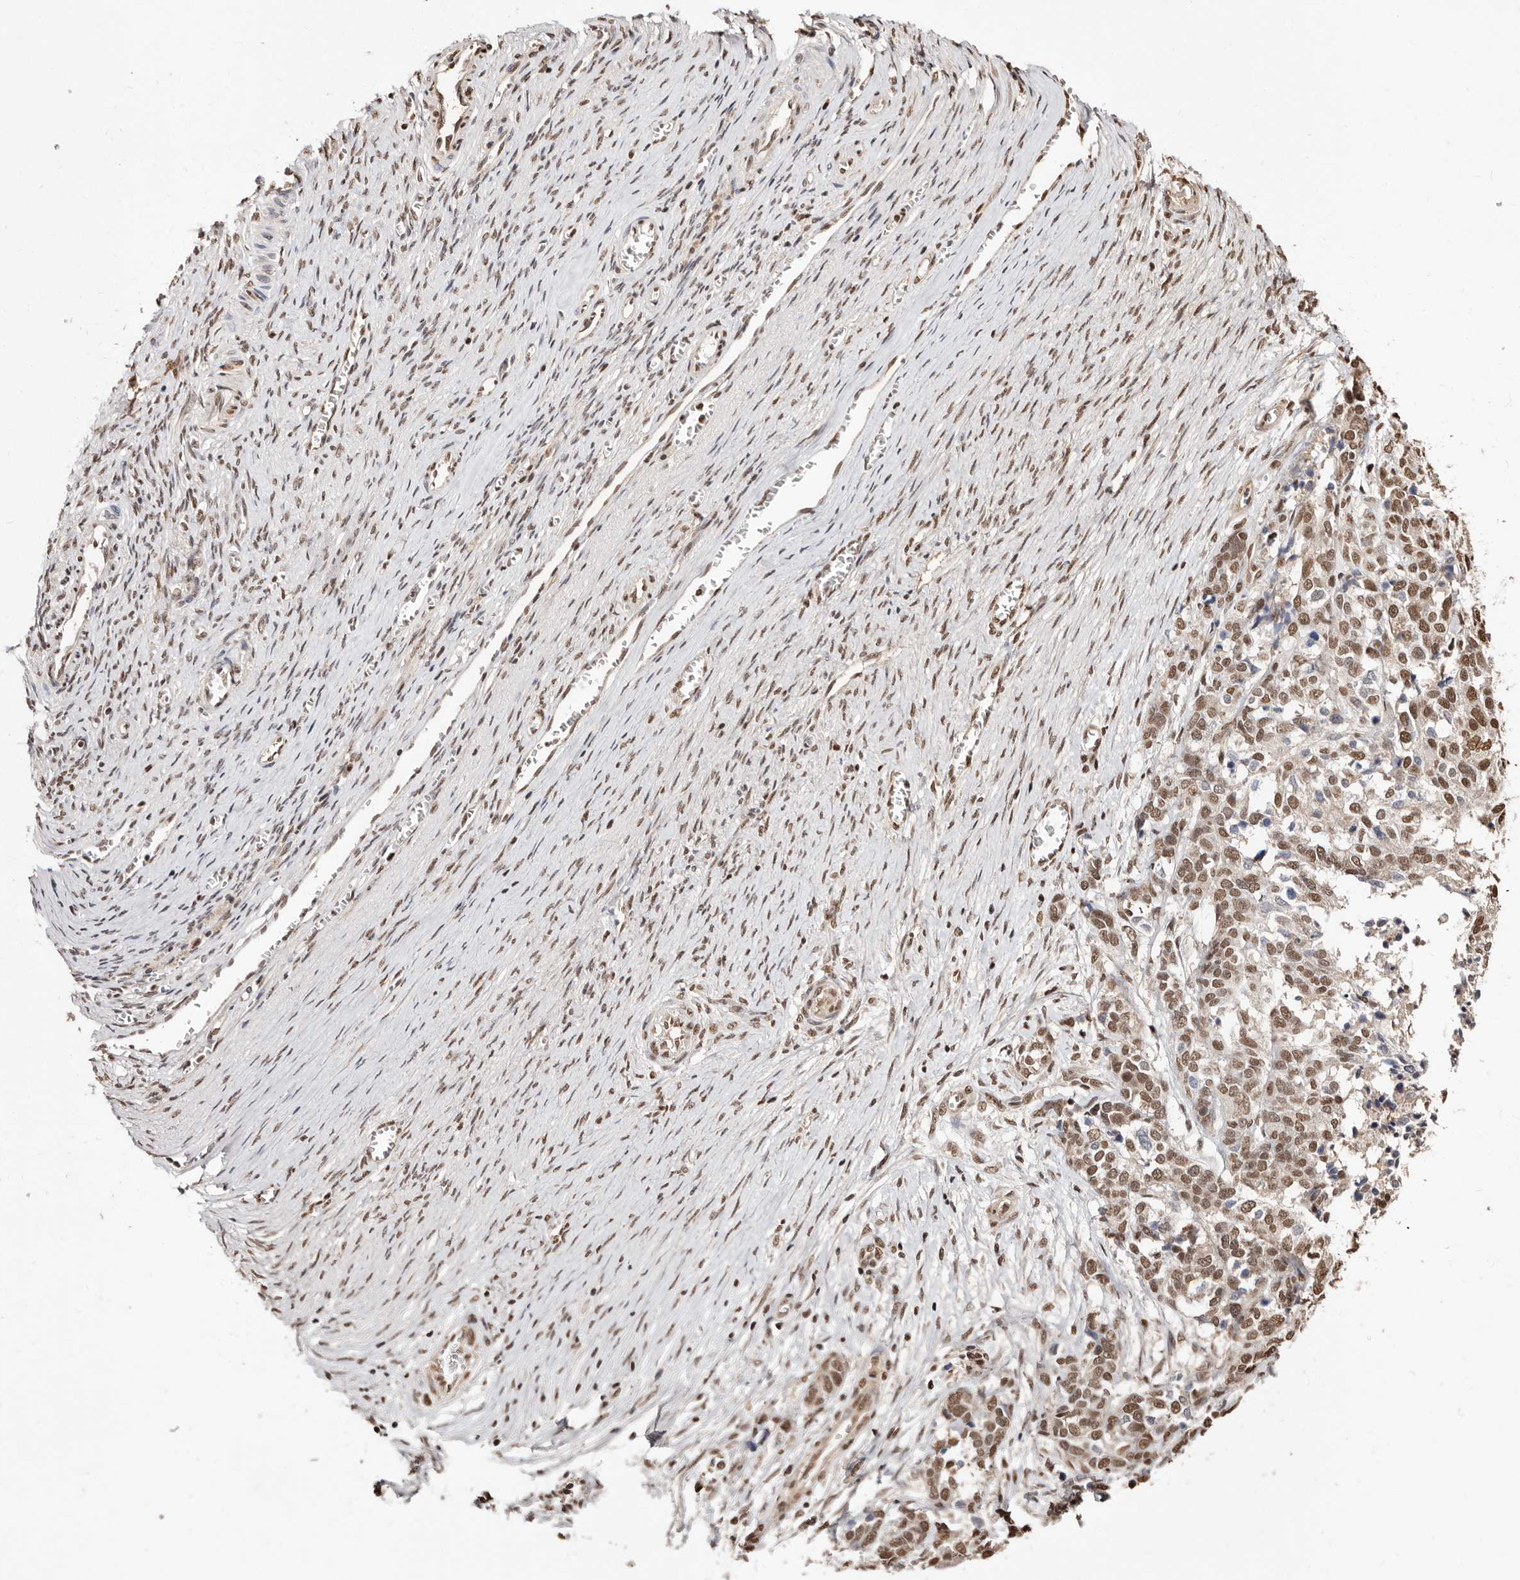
{"staining": {"intensity": "moderate", "quantity": ">75%", "location": "nuclear"}, "tissue": "ovarian cancer", "cell_type": "Tumor cells", "image_type": "cancer", "snomed": [{"axis": "morphology", "description": "Cystadenocarcinoma, serous, NOS"}, {"axis": "topography", "description": "Ovary"}], "caption": "This micrograph shows immunohistochemistry (IHC) staining of ovarian serous cystadenocarcinoma, with medium moderate nuclear positivity in approximately >75% of tumor cells.", "gene": "BICRAL", "patient": {"sex": "female", "age": 44}}